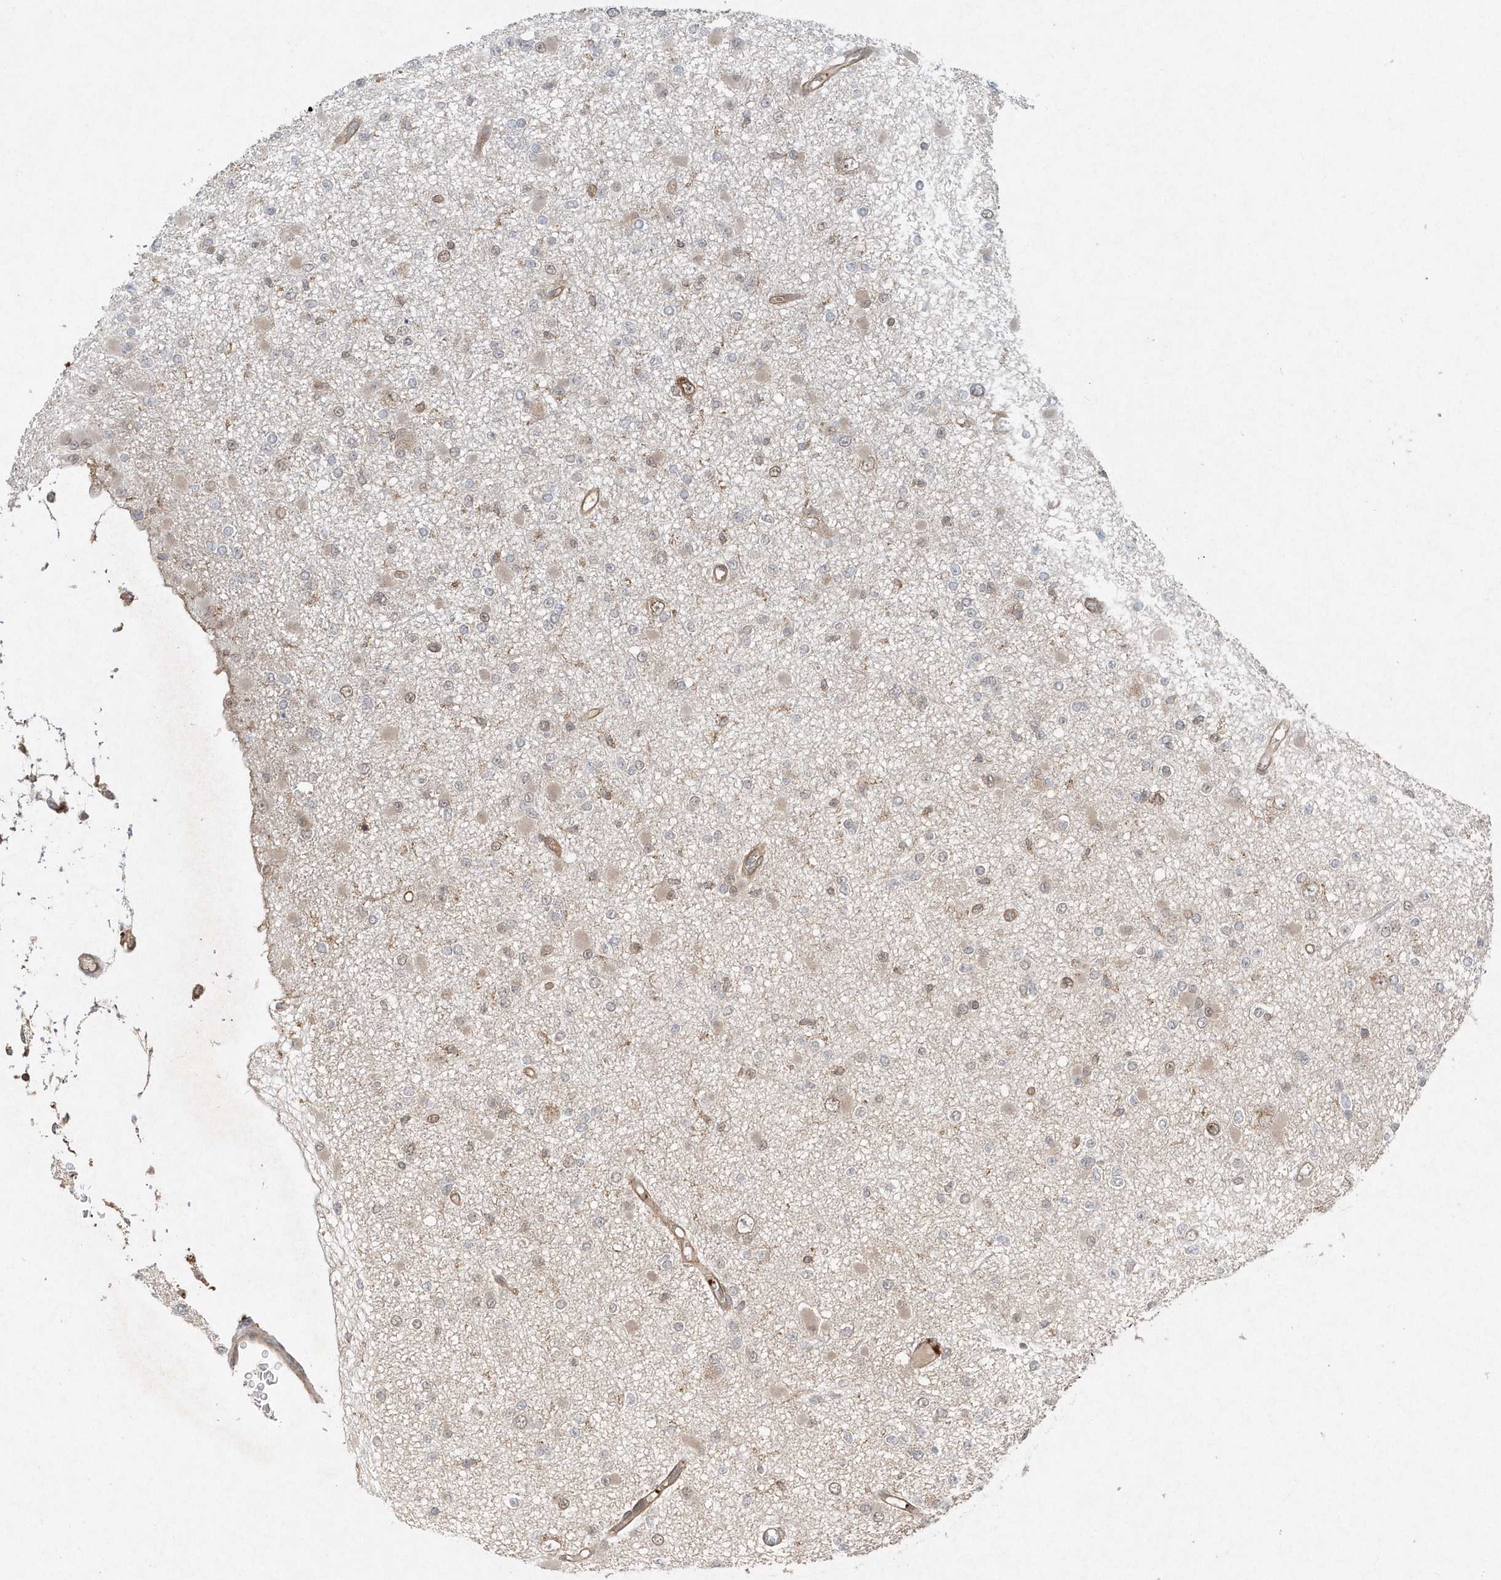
{"staining": {"intensity": "weak", "quantity": "25%-75%", "location": "cytoplasmic/membranous,nuclear"}, "tissue": "glioma", "cell_type": "Tumor cells", "image_type": "cancer", "snomed": [{"axis": "morphology", "description": "Glioma, malignant, Low grade"}, {"axis": "topography", "description": "Brain"}], "caption": "IHC (DAB (3,3'-diaminobenzidine)) staining of low-grade glioma (malignant) shows weak cytoplasmic/membranous and nuclear protein positivity in approximately 25%-75% of tumor cells.", "gene": "ACYP1", "patient": {"sex": "female", "age": 22}}